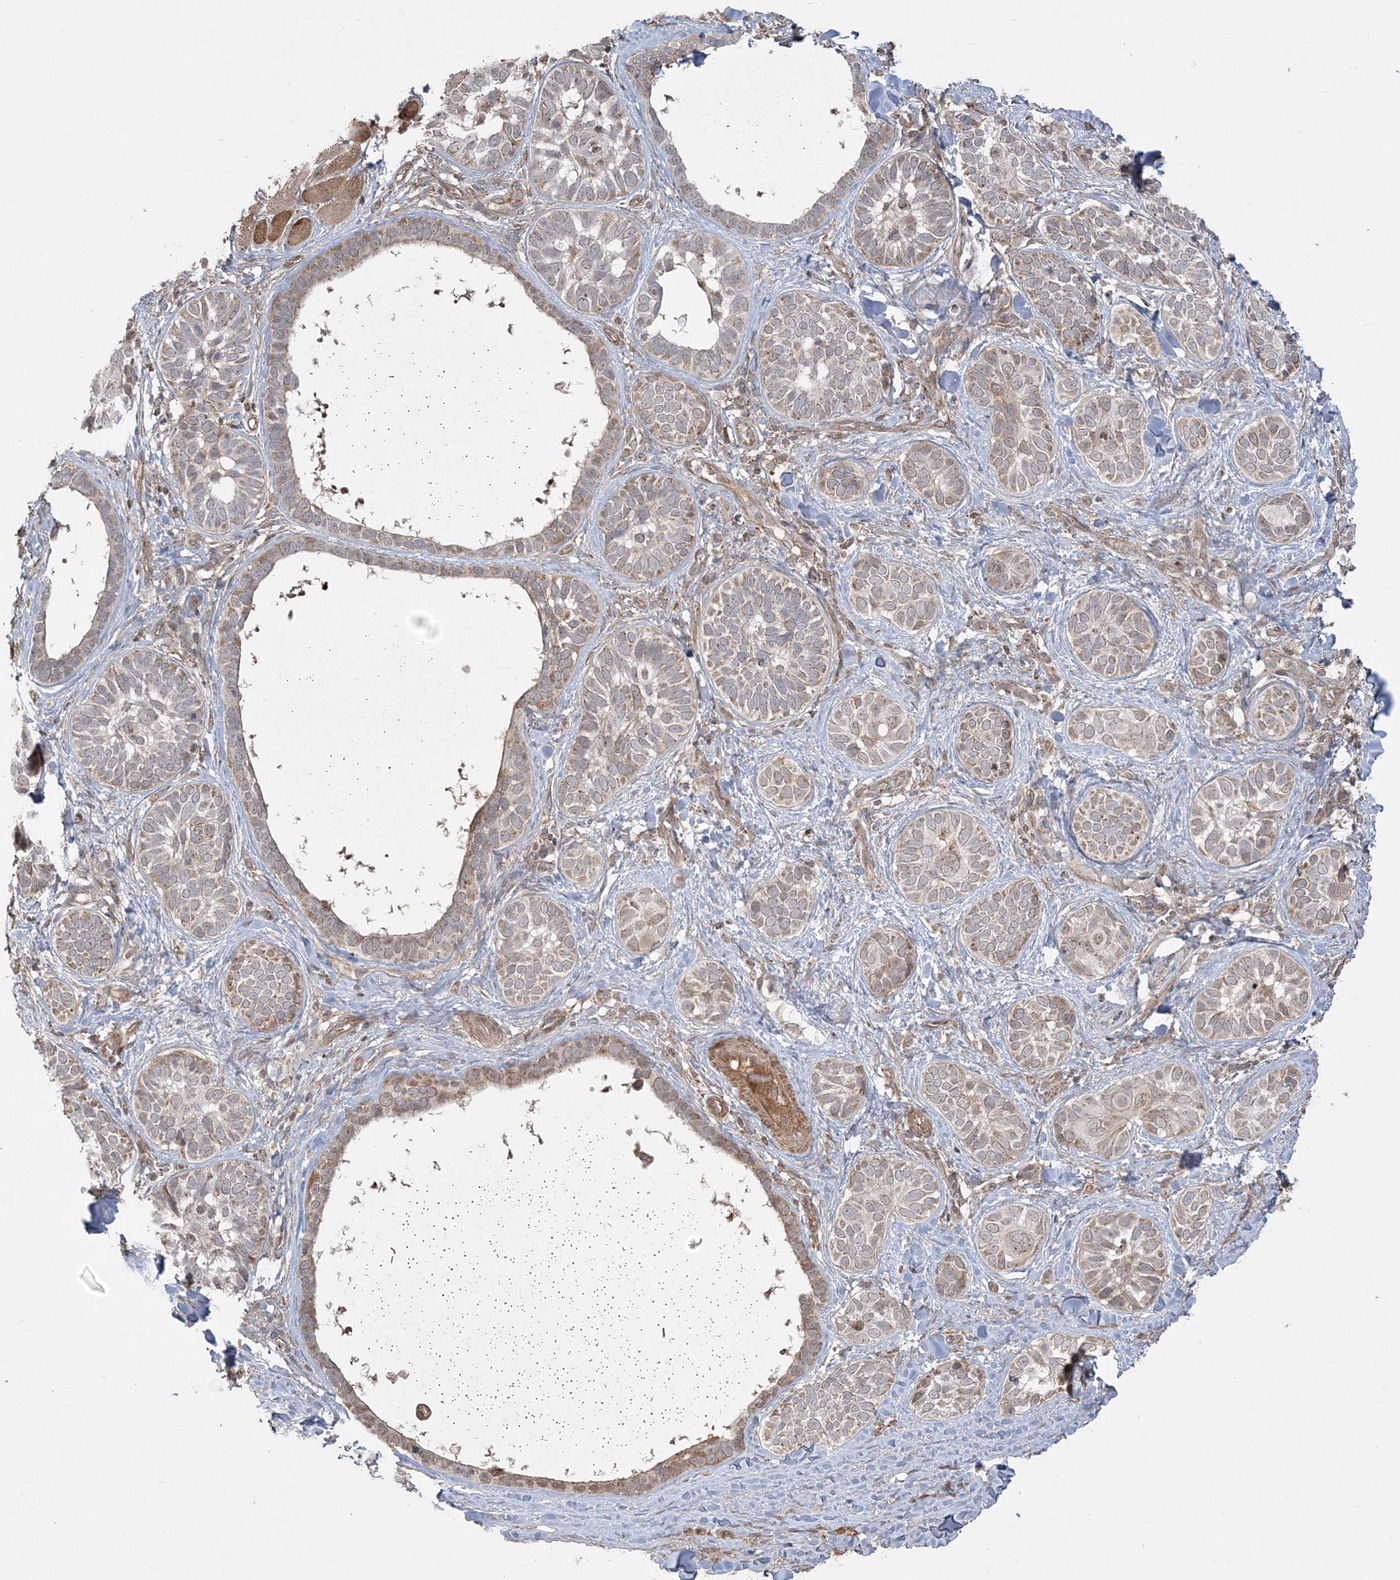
{"staining": {"intensity": "weak", "quantity": ">75%", "location": "cytoplasmic/membranous"}, "tissue": "skin cancer", "cell_type": "Tumor cells", "image_type": "cancer", "snomed": [{"axis": "morphology", "description": "Basal cell carcinoma"}, {"axis": "topography", "description": "Skin"}], "caption": "There is low levels of weak cytoplasmic/membranous expression in tumor cells of basal cell carcinoma (skin), as demonstrated by immunohistochemical staining (brown color).", "gene": "SCLT1", "patient": {"sex": "male", "age": 62}}